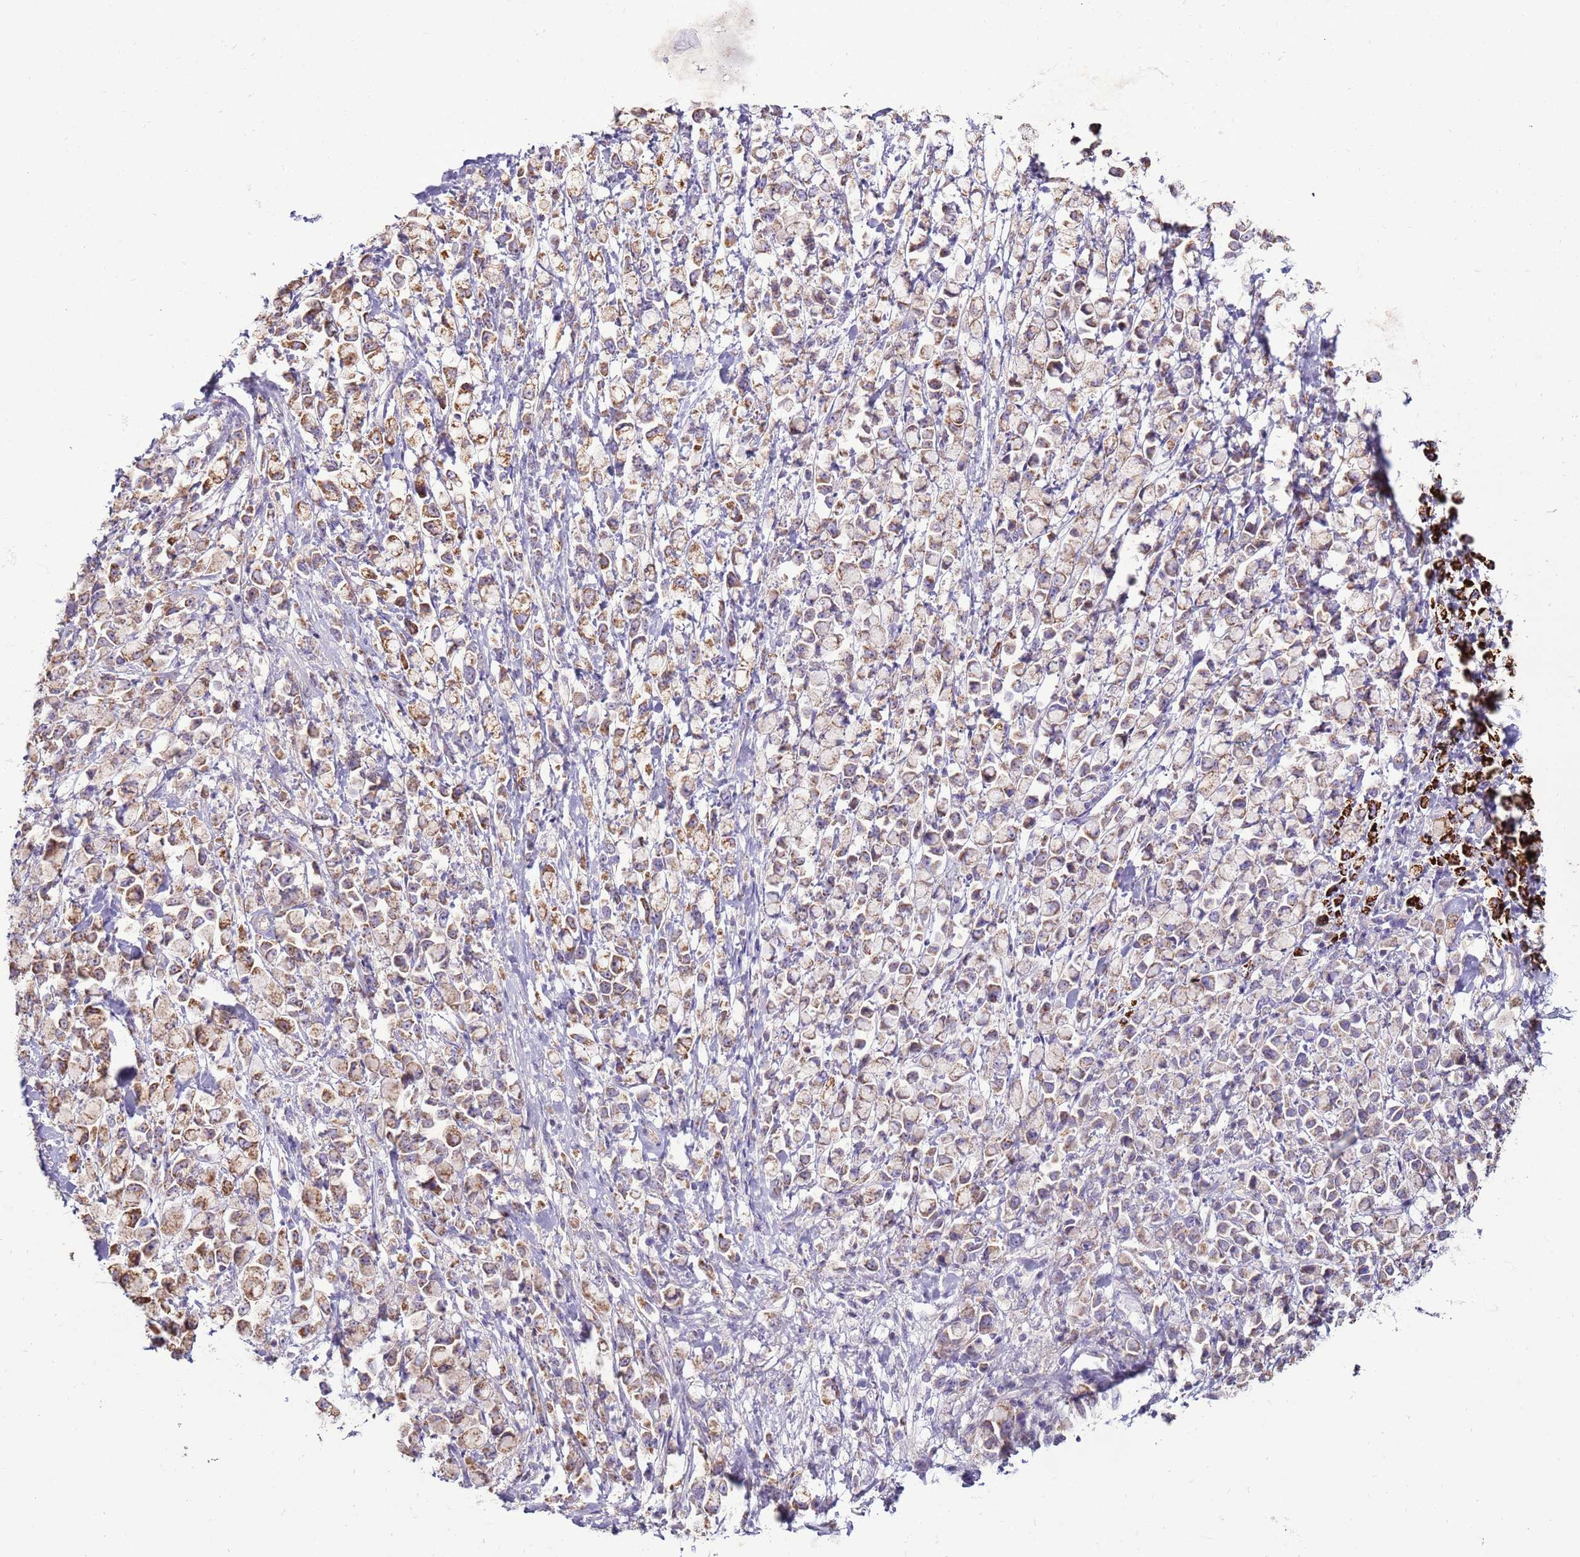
{"staining": {"intensity": "moderate", "quantity": ">75%", "location": "cytoplasmic/membranous"}, "tissue": "stomach cancer", "cell_type": "Tumor cells", "image_type": "cancer", "snomed": [{"axis": "morphology", "description": "Adenocarcinoma, NOS"}, {"axis": "topography", "description": "Stomach"}], "caption": "An image of adenocarcinoma (stomach) stained for a protein demonstrates moderate cytoplasmic/membranous brown staining in tumor cells. (DAB = brown stain, brightfield microscopy at high magnification).", "gene": "TRAPPC4", "patient": {"sex": "female", "age": 81}}